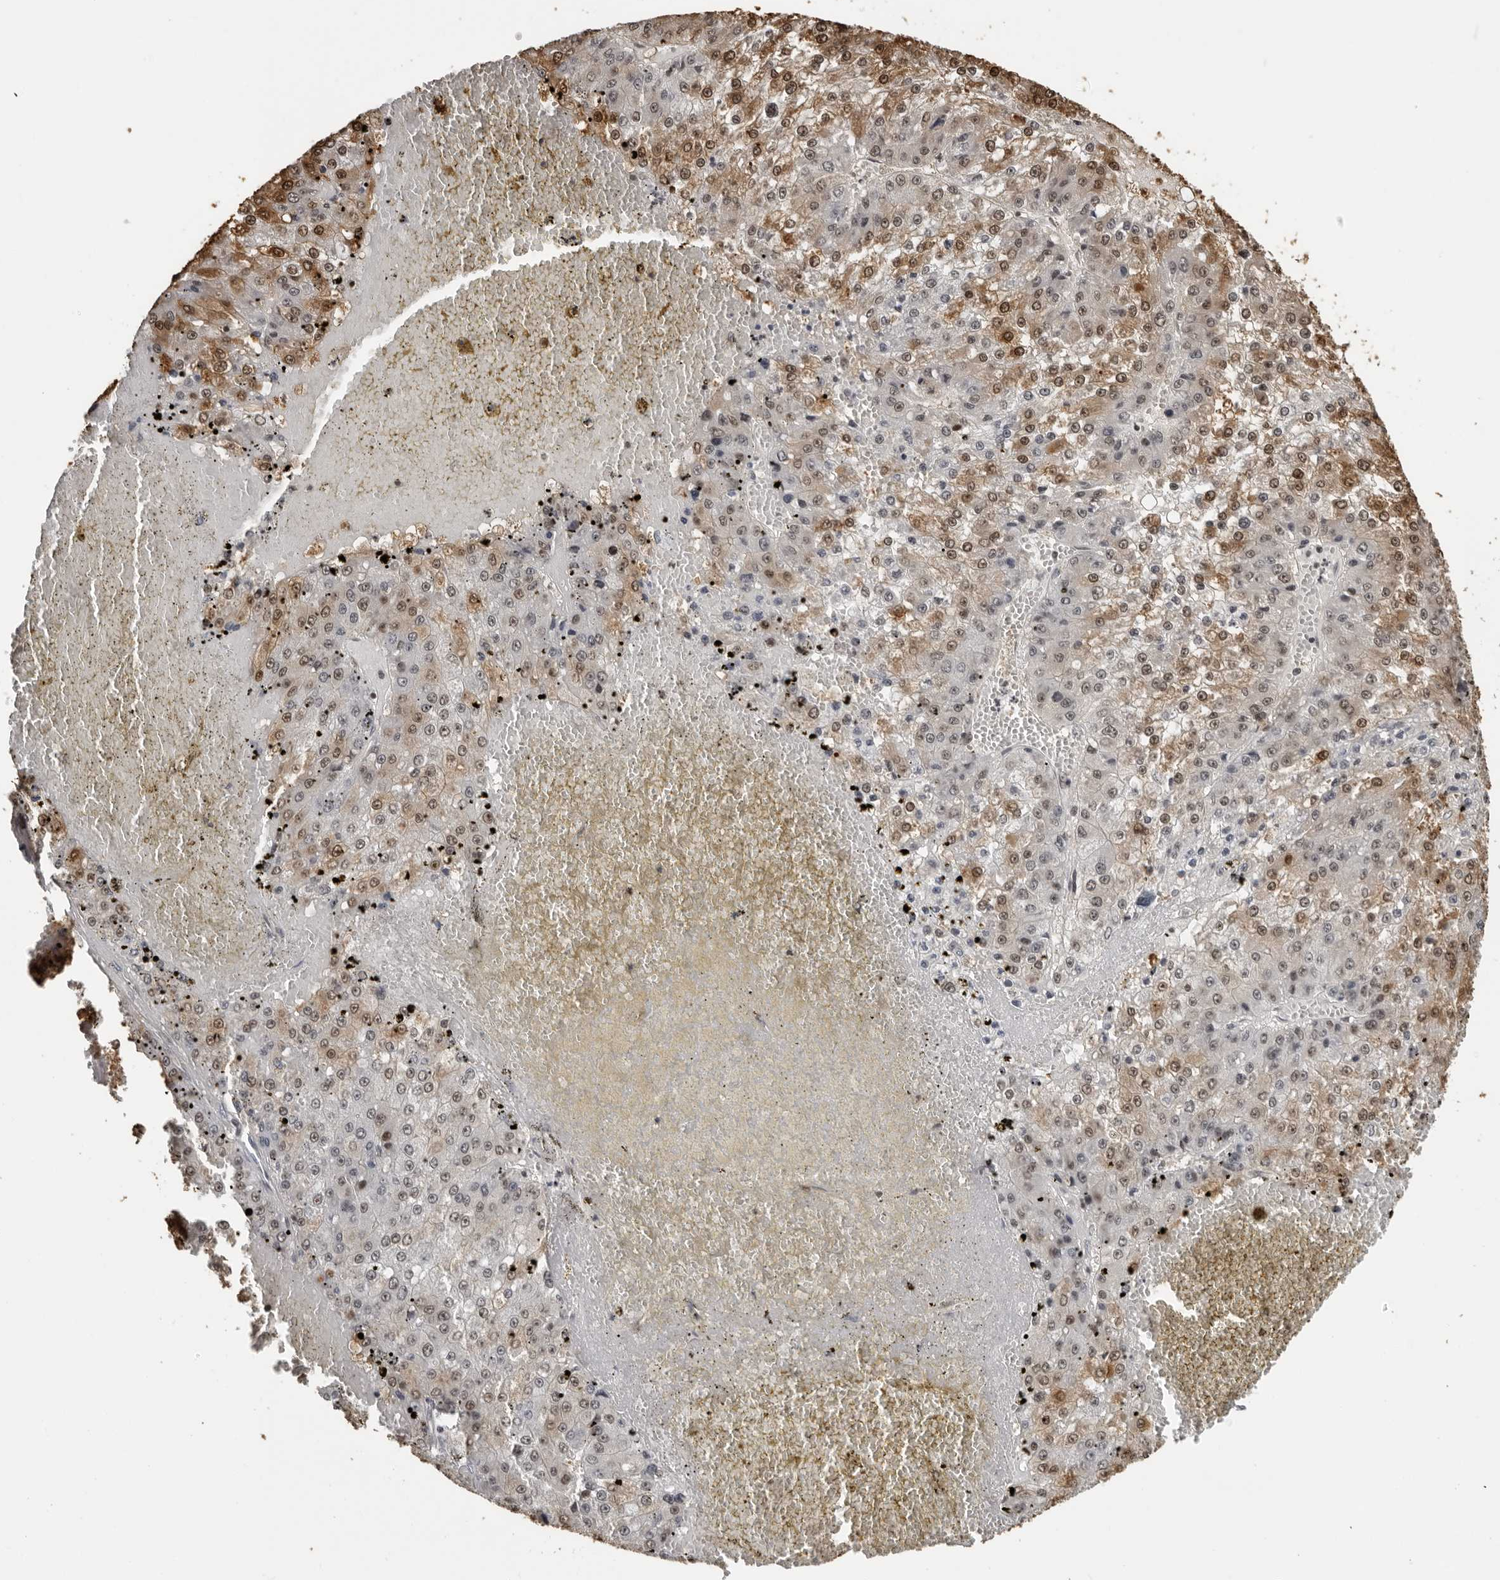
{"staining": {"intensity": "moderate", "quantity": ">75%", "location": "cytoplasmic/membranous,nuclear"}, "tissue": "liver cancer", "cell_type": "Tumor cells", "image_type": "cancer", "snomed": [{"axis": "morphology", "description": "Carcinoma, Hepatocellular, NOS"}, {"axis": "topography", "description": "Liver"}], "caption": "IHC of hepatocellular carcinoma (liver) exhibits medium levels of moderate cytoplasmic/membranous and nuclear expression in approximately >75% of tumor cells.", "gene": "ORC1", "patient": {"sex": "female", "age": 73}}